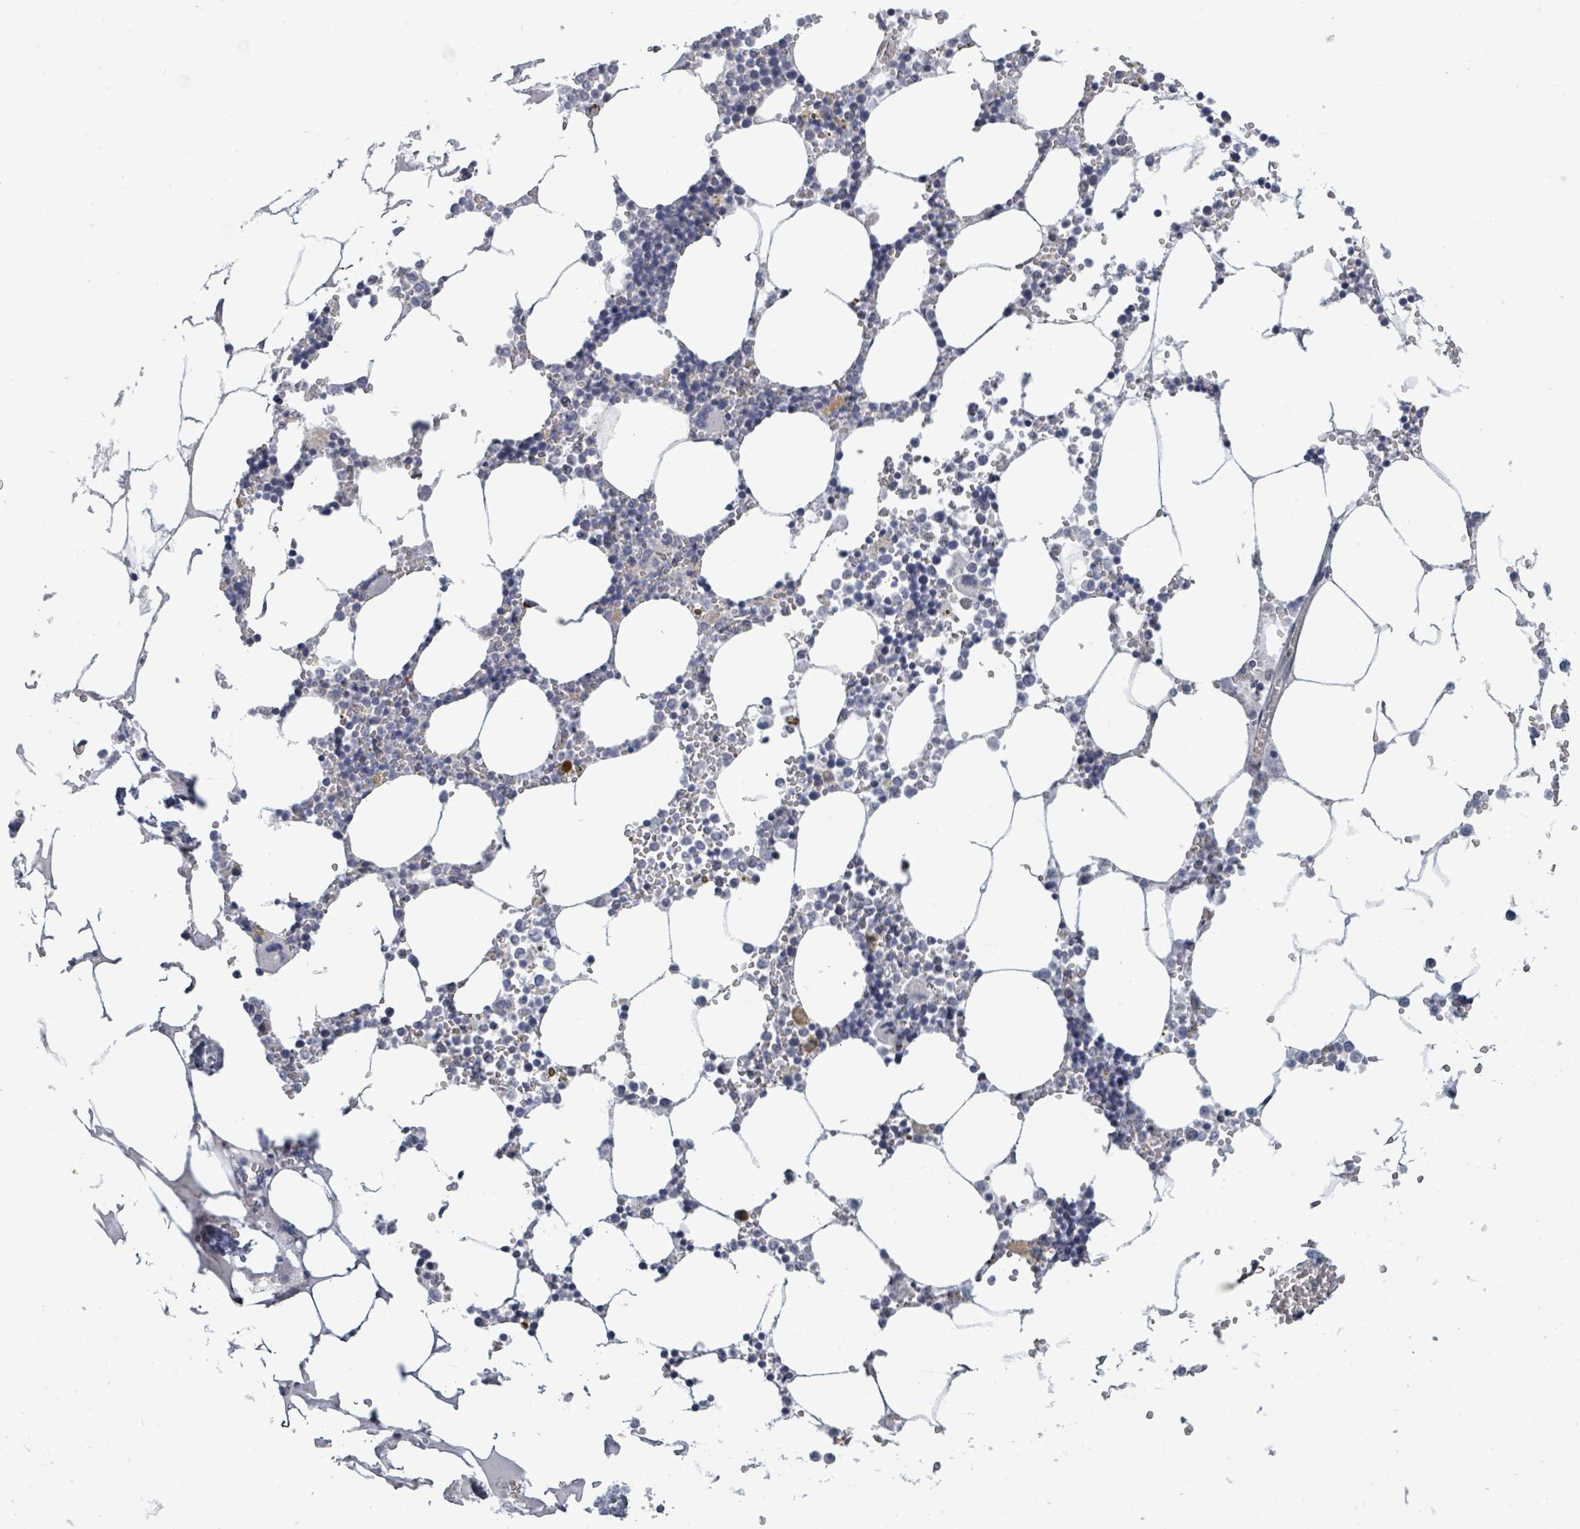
{"staining": {"intensity": "negative", "quantity": "none", "location": "none"}, "tissue": "bone marrow", "cell_type": "Hematopoietic cells", "image_type": "normal", "snomed": [{"axis": "morphology", "description": "Normal tissue, NOS"}, {"axis": "topography", "description": "Bone marrow"}], "caption": "DAB (3,3'-diaminobenzidine) immunohistochemical staining of benign human bone marrow displays no significant staining in hematopoietic cells. (DAB (3,3'-diaminobenzidine) IHC with hematoxylin counter stain).", "gene": "ASB12", "patient": {"sex": "male", "age": 54}}